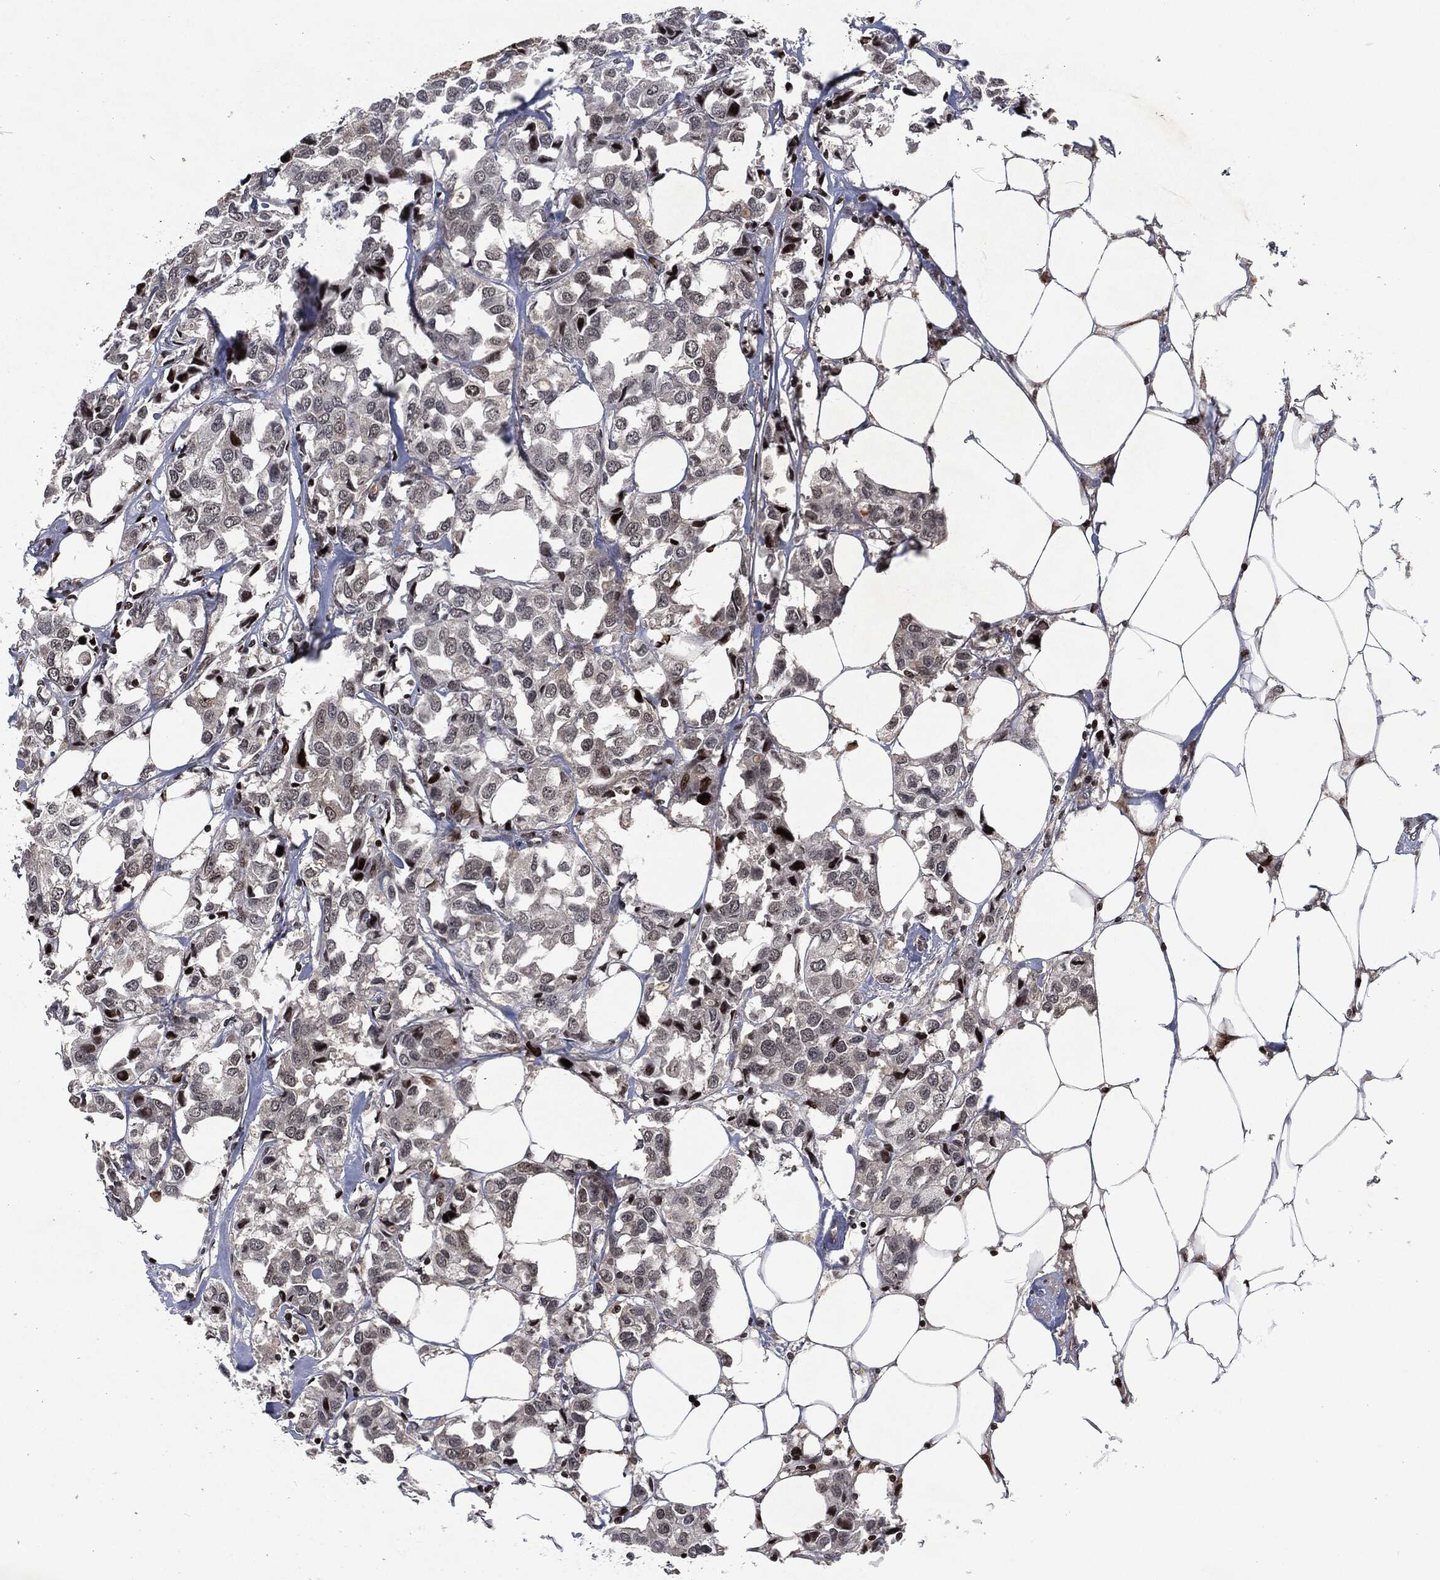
{"staining": {"intensity": "negative", "quantity": "none", "location": "none"}, "tissue": "breast cancer", "cell_type": "Tumor cells", "image_type": "cancer", "snomed": [{"axis": "morphology", "description": "Duct carcinoma"}, {"axis": "topography", "description": "Breast"}], "caption": "Histopathology image shows no significant protein staining in tumor cells of breast infiltrating ductal carcinoma.", "gene": "EGFR", "patient": {"sex": "female", "age": 80}}